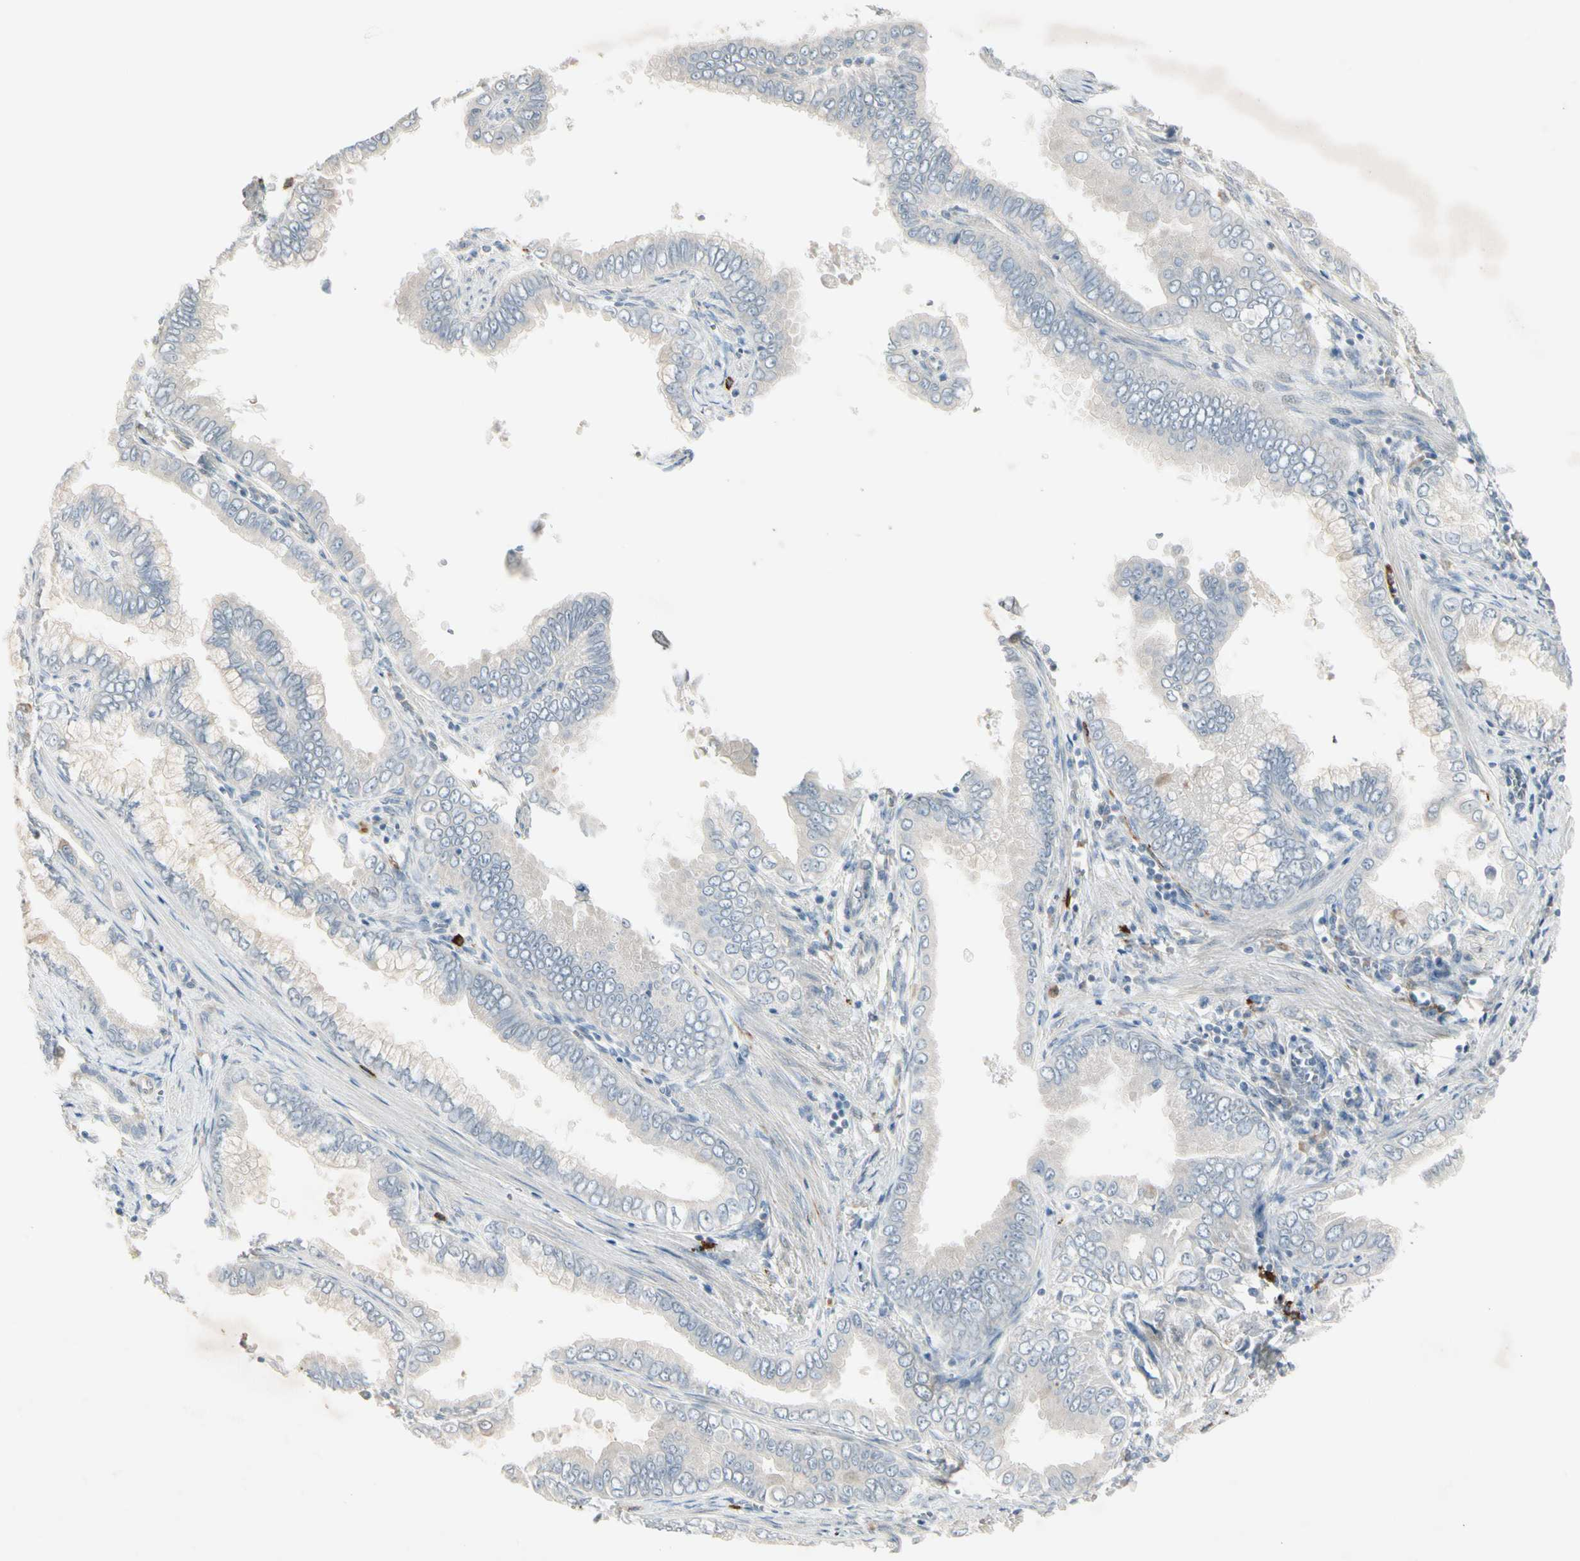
{"staining": {"intensity": "weak", "quantity": "<25%", "location": "cytoplasmic/membranous"}, "tissue": "pancreatic cancer", "cell_type": "Tumor cells", "image_type": "cancer", "snomed": [{"axis": "morphology", "description": "Normal tissue, NOS"}, {"axis": "topography", "description": "Lymph node"}], "caption": "Micrograph shows no protein staining in tumor cells of pancreatic cancer tissue.", "gene": "MAPRE3", "patient": {"sex": "male", "age": 50}}